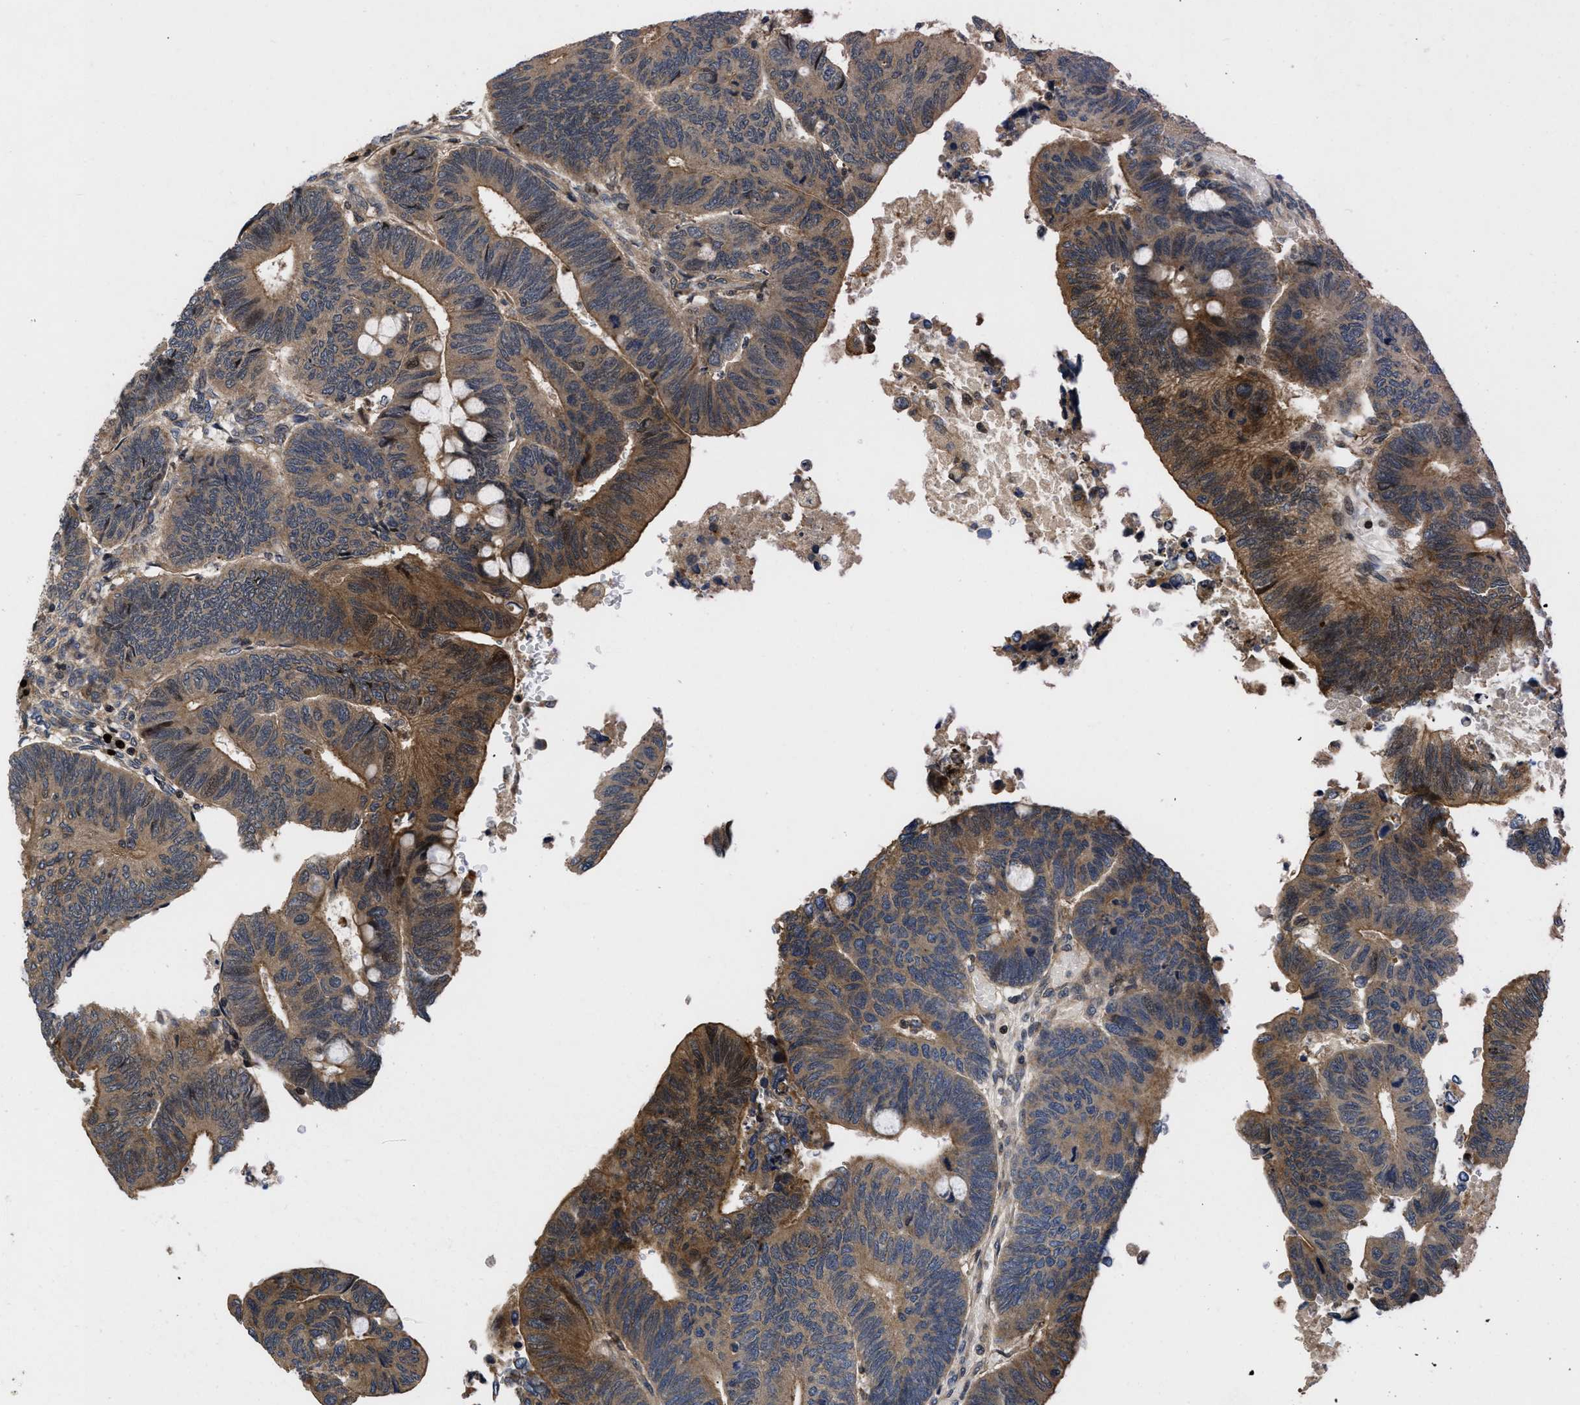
{"staining": {"intensity": "moderate", "quantity": "25%-75%", "location": "cytoplasmic/membranous"}, "tissue": "colorectal cancer", "cell_type": "Tumor cells", "image_type": "cancer", "snomed": [{"axis": "morphology", "description": "Normal tissue, NOS"}, {"axis": "morphology", "description": "Adenocarcinoma, NOS"}, {"axis": "topography", "description": "Rectum"}, {"axis": "topography", "description": "Peripheral nerve tissue"}], "caption": "Colorectal cancer (adenocarcinoma) stained for a protein demonstrates moderate cytoplasmic/membranous positivity in tumor cells.", "gene": "FAM200A", "patient": {"sex": "male", "age": 92}}